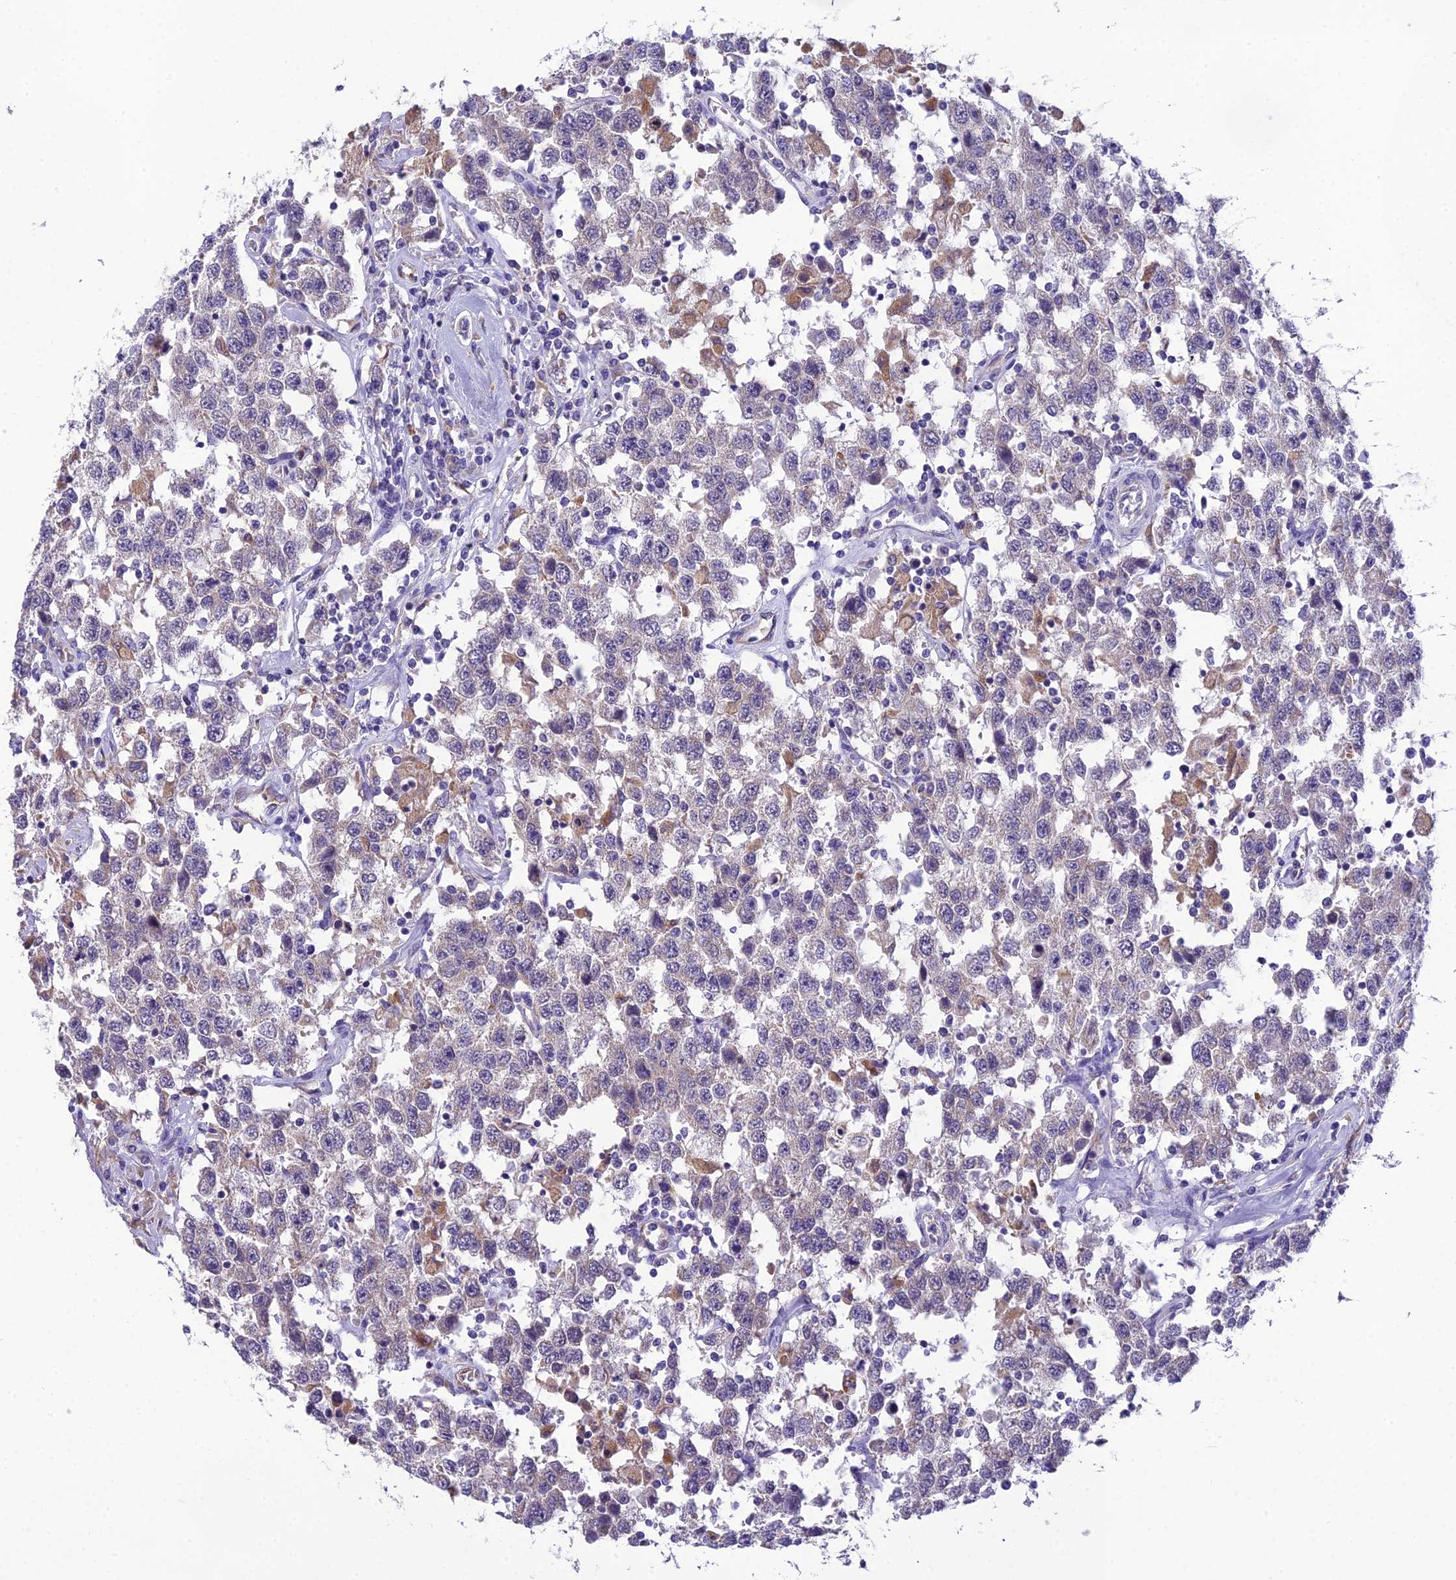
{"staining": {"intensity": "negative", "quantity": "none", "location": "none"}, "tissue": "testis cancer", "cell_type": "Tumor cells", "image_type": "cancer", "snomed": [{"axis": "morphology", "description": "Seminoma, NOS"}, {"axis": "topography", "description": "Testis"}], "caption": "Immunohistochemical staining of seminoma (testis) reveals no significant staining in tumor cells. The staining is performed using DAB (3,3'-diaminobenzidine) brown chromogen with nuclei counter-stained in using hematoxylin.", "gene": "MIIP", "patient": {"sex": "male", "age": 41}}